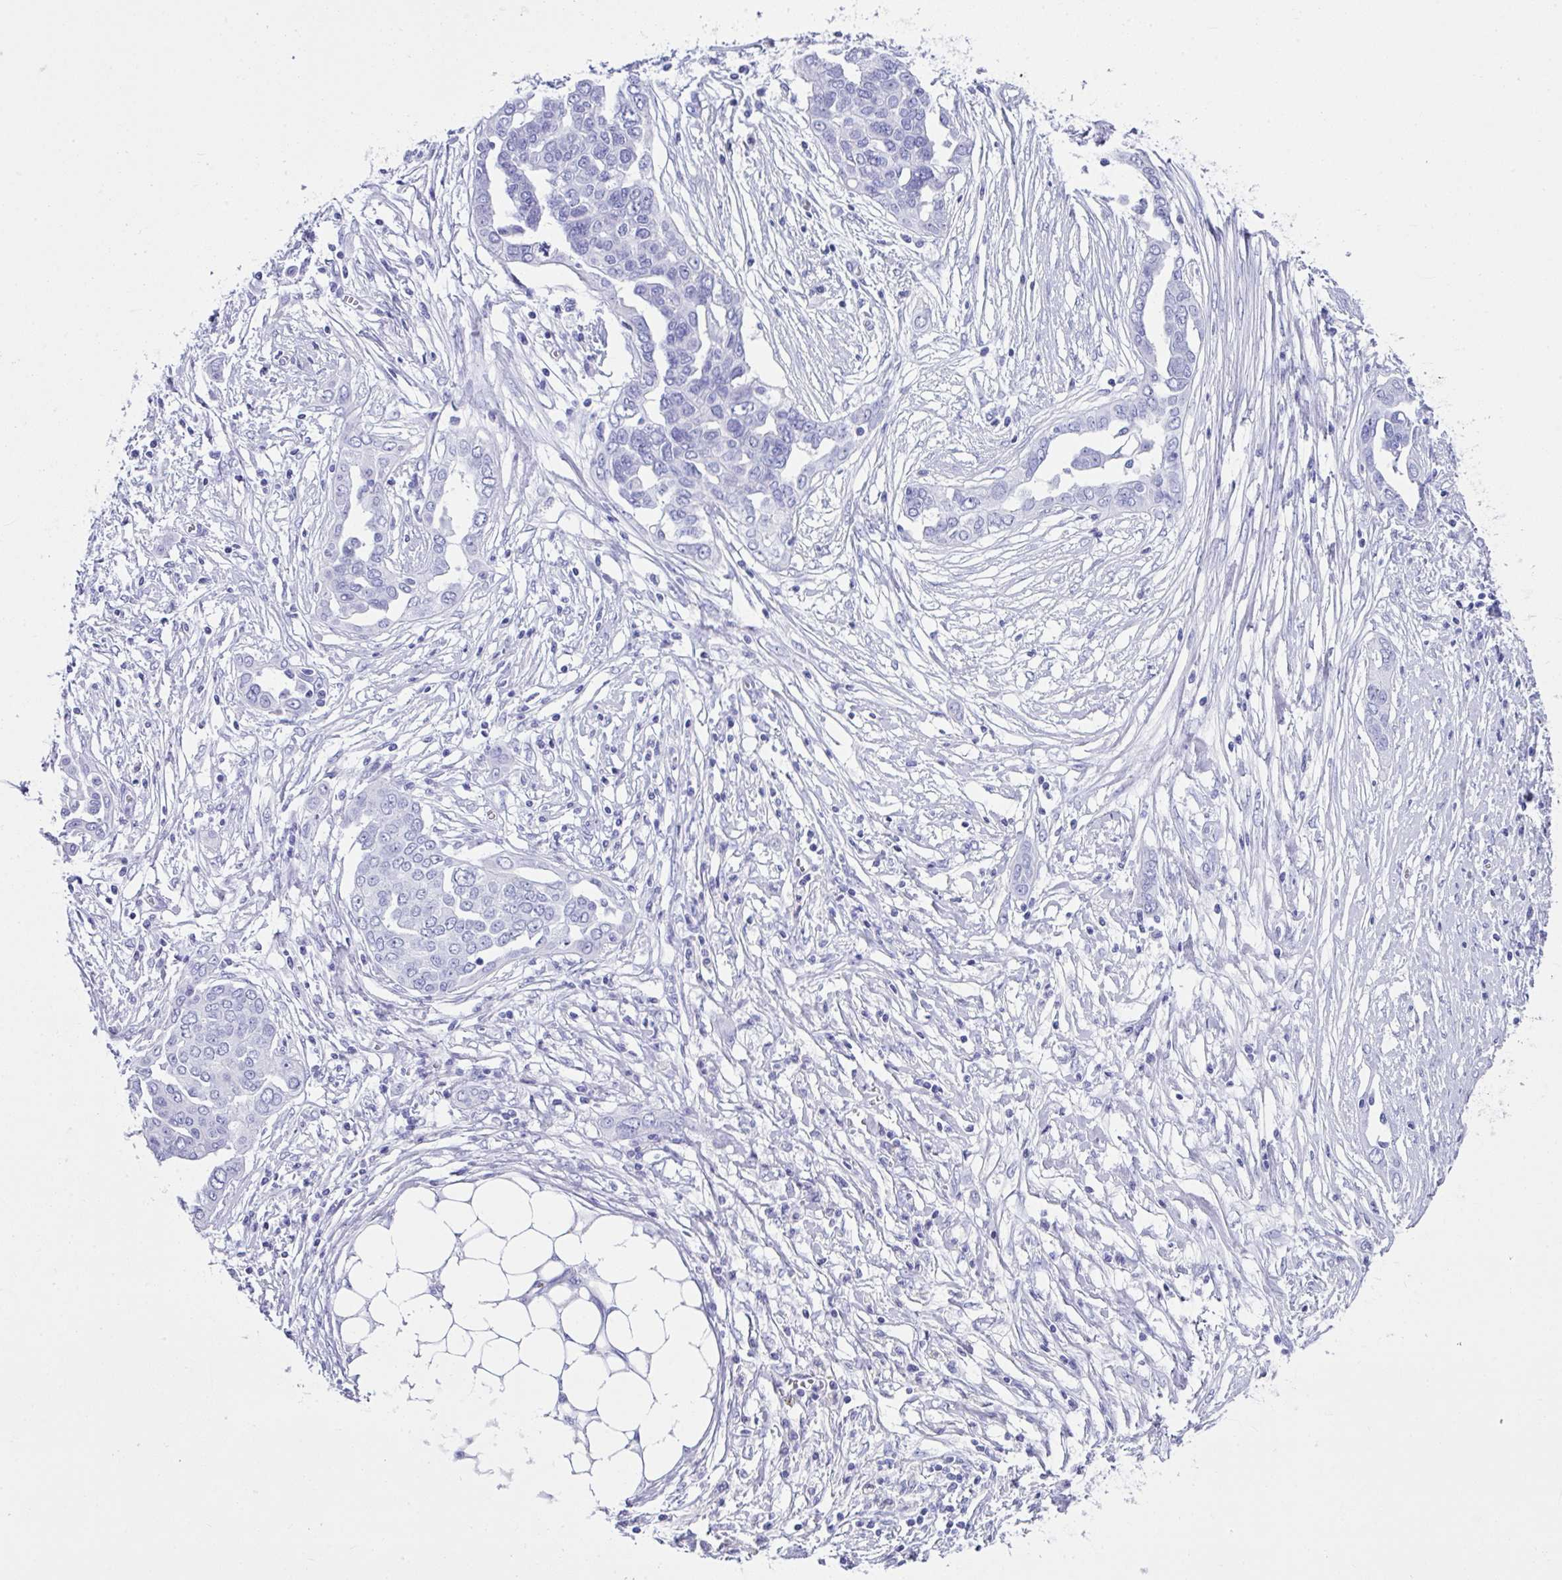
{"staining": {"intensity": "negative", "quantity": "none", "location": "none"}, "tissue": "ovarian cancer", "cell_type": "Tumor cells", "image_type": "cancer", "snomed": [{"axis": "morphology", "description": "Cystadenocarcinoma, serous, NOS"}, {"axis": "topography", "description": "Ovary"}], "caption": "Immunohistochemistry (IHC) histopathology image of ovarian serous cystadenocarcinoma stained for a protein (brown), which displays no staining in tumor cells.", "gene": "LGALS4", "patient": {"sex": "female", "age": 59}}